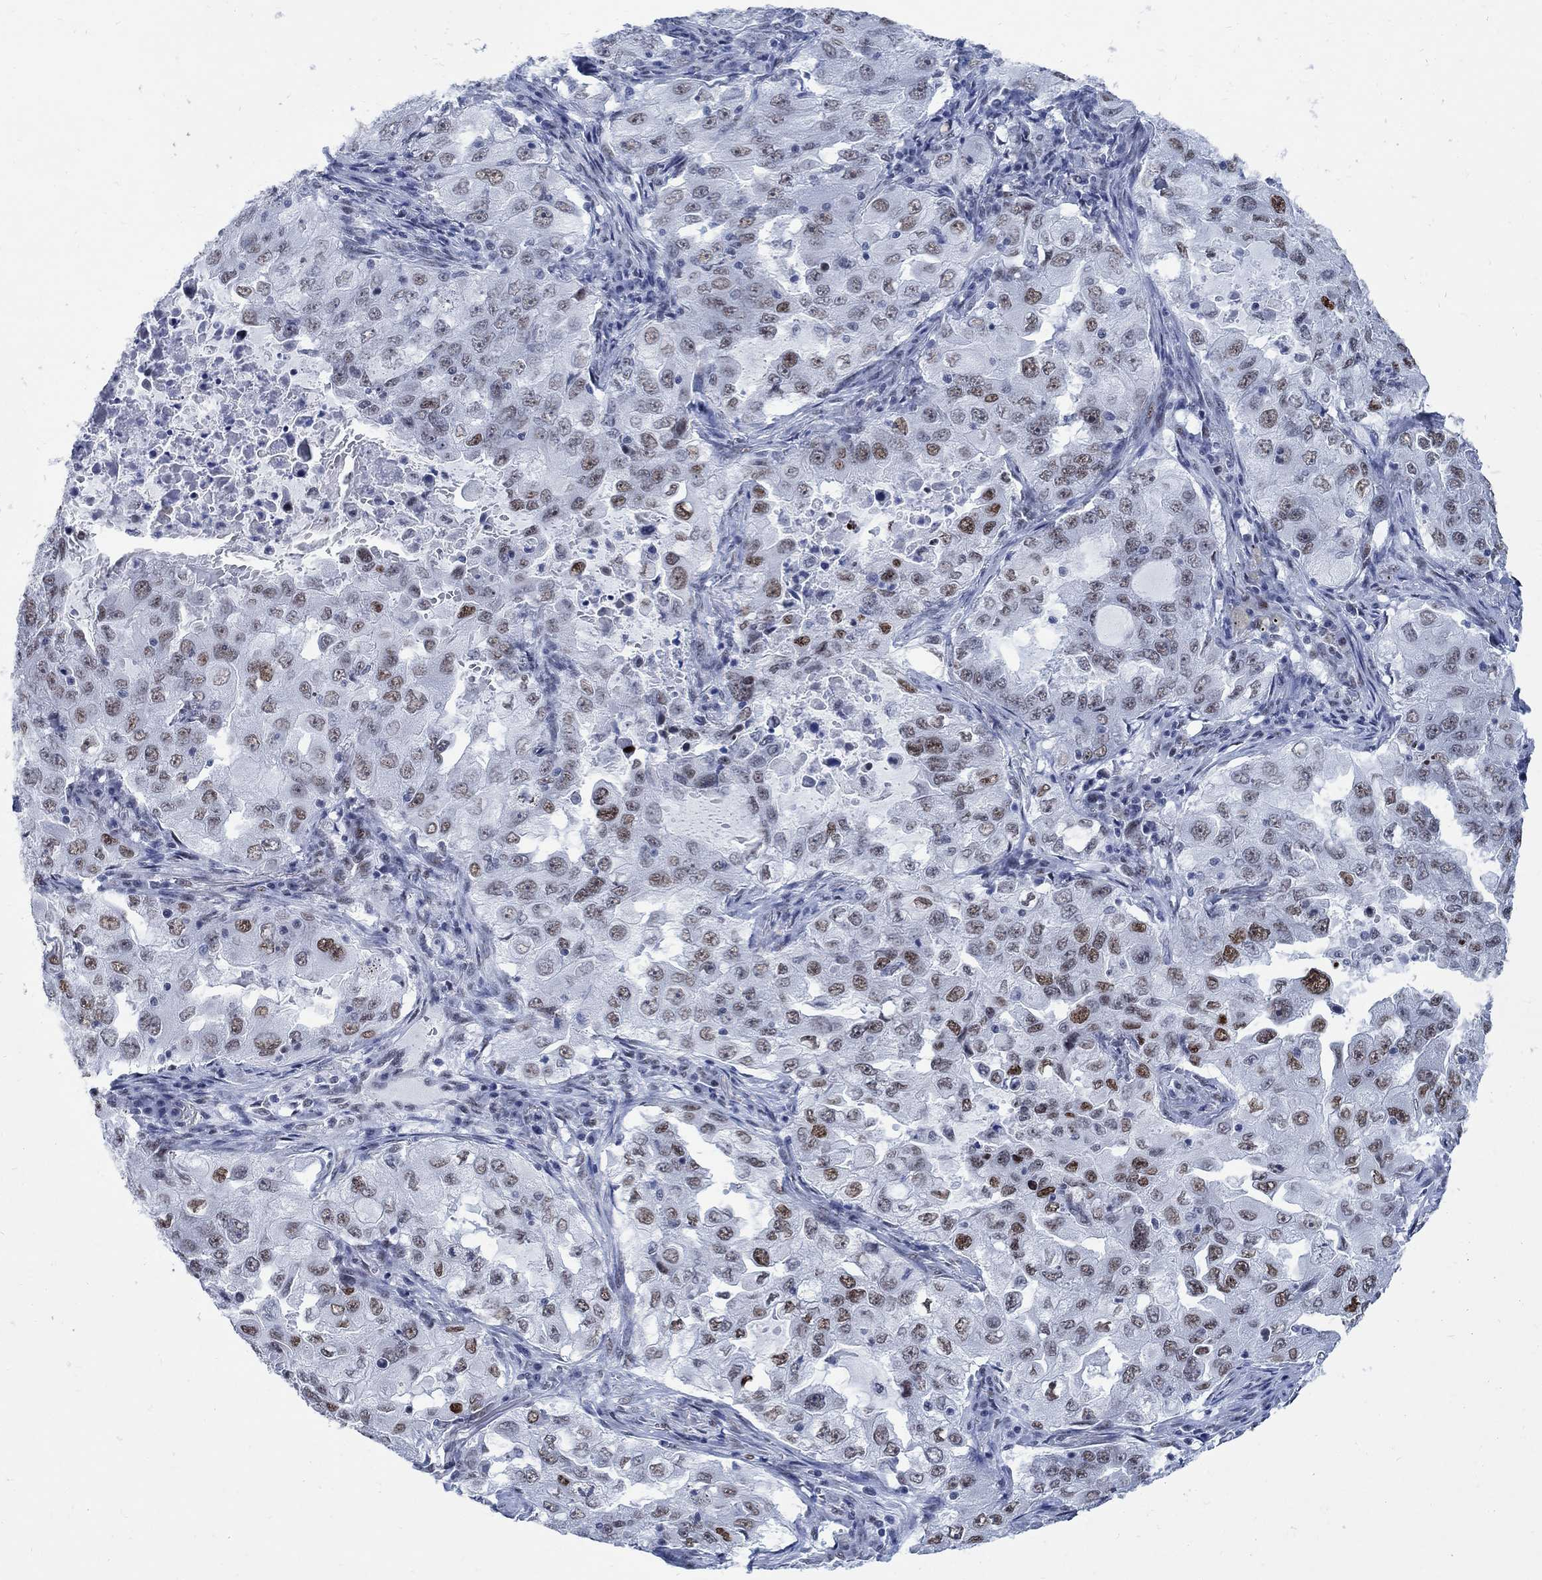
{"staining": {"intensity": "strong", "quantity": "<25%", "location": "nuclear"}, "tissue": "lung cancer", "cell_type": "Tumor cells", "image_type": "cancer", "snomed": [{"axis": "morphology", "description": "Adenocarcinoma, NOS"}, {"axis": "topography", "description": "Lung"}], "caption": "A histopathology image of lung cancer stained for a protein shows strong nuclear brown staining in tumor cells.", "gene": "DLK1", "patient": {"sex": "female", "age": 61}}